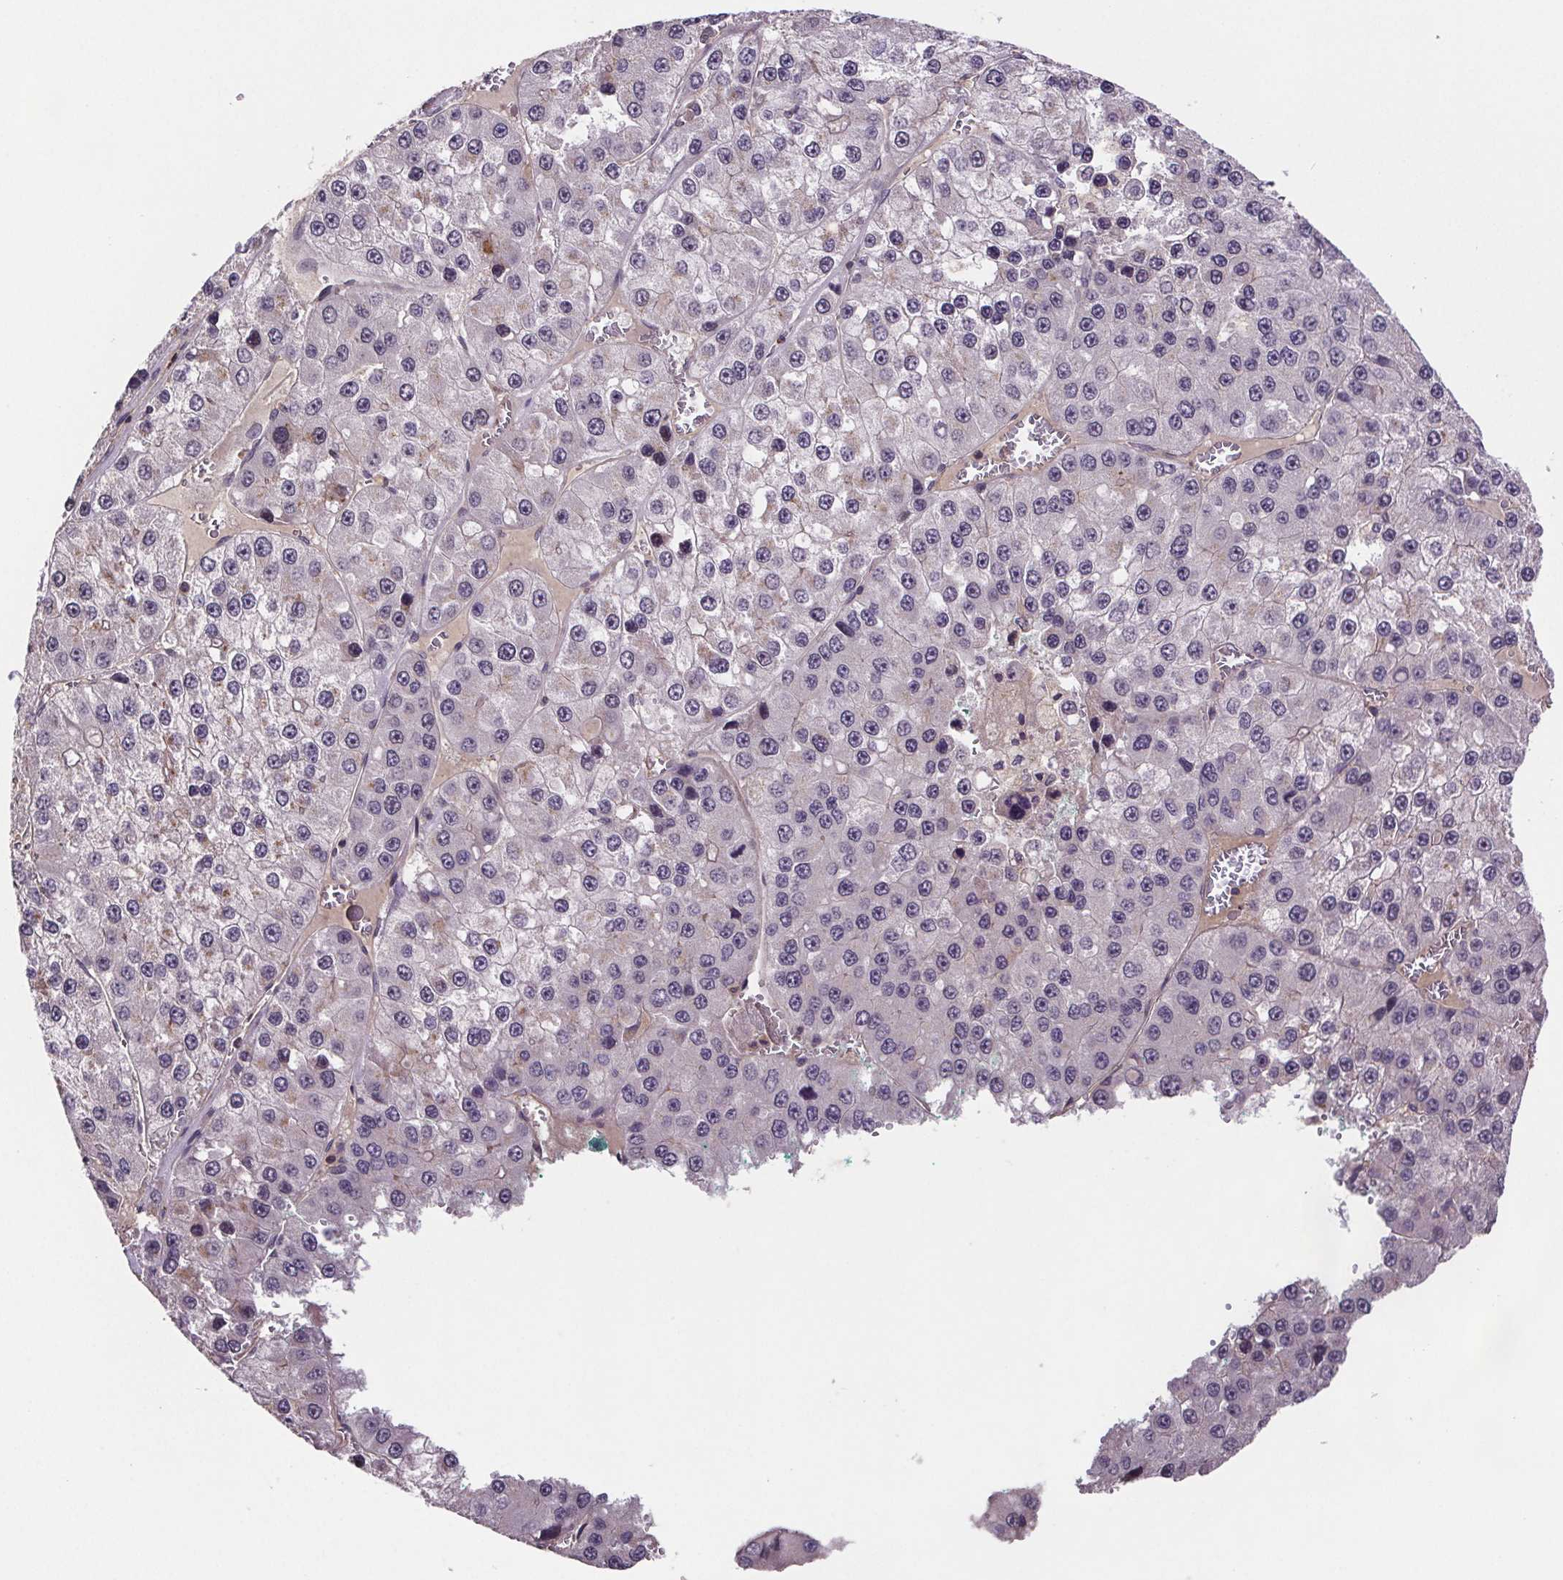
{"staining": {"intensity": "negative", "quantity": "none", "location": "none"}, "tissue": "liver cancer", "cell_type": "Tumor cells", "image_type": "cancer", "snomed": [{"axis": "morphology", "description": "Carcinoma, Hepatocellular, NOS"}, {"axis": "topography", "description": "Liver"}], "caption": "This is an IHC image of human hepatocellular carcinoma (liver). There is no positivity in tumor cells.", "gene": "CLN3", "patient": {"sex": "female", "age": 73}}